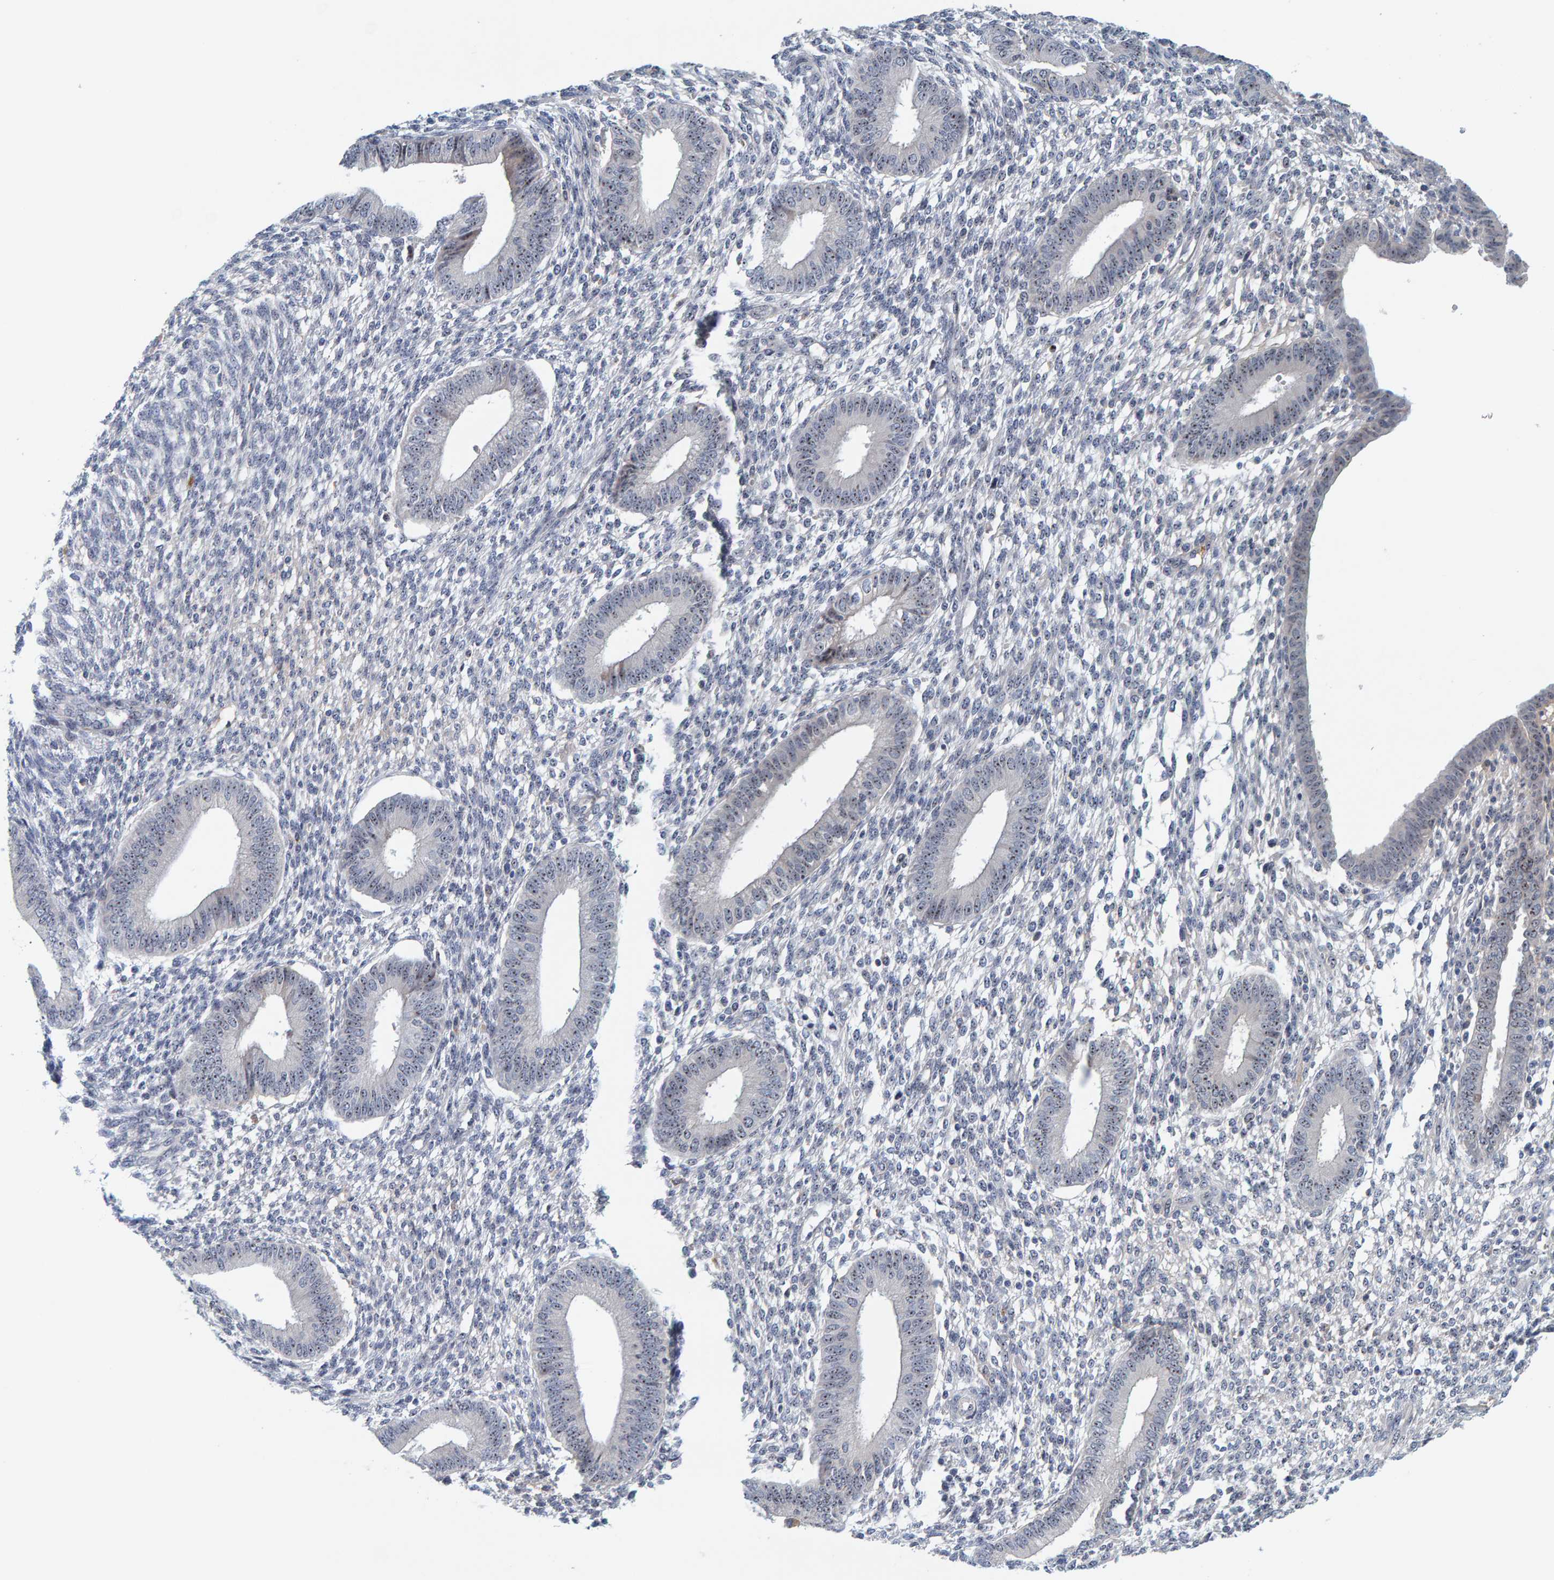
{"staining": {"intensity": "negative", "quantity": "none", "location": "none"}, "tissue": "endometrium", "cell_type": "Cells in endometrial stroma", "image_type": "normal", "snomed": [{"axis": "morphology", "description": "Normal tissue, NOS"}, {"axis": "topography", "description": "Endometrium"}], "caption": "This photomicrograph is of normal endometrium stained with immunohistochemistry (IHC) to label a protein in brown with the nuclei are counter-stained blue. There is no staining in cells in endometrial stroma. (Stains: DAB immunohistochemistry with hematoxylin counter stain, Microscopy: brightfield microscopy at high magnification).", "gene": "NOL11", "patient": {"sex": "female", "age": 46}}